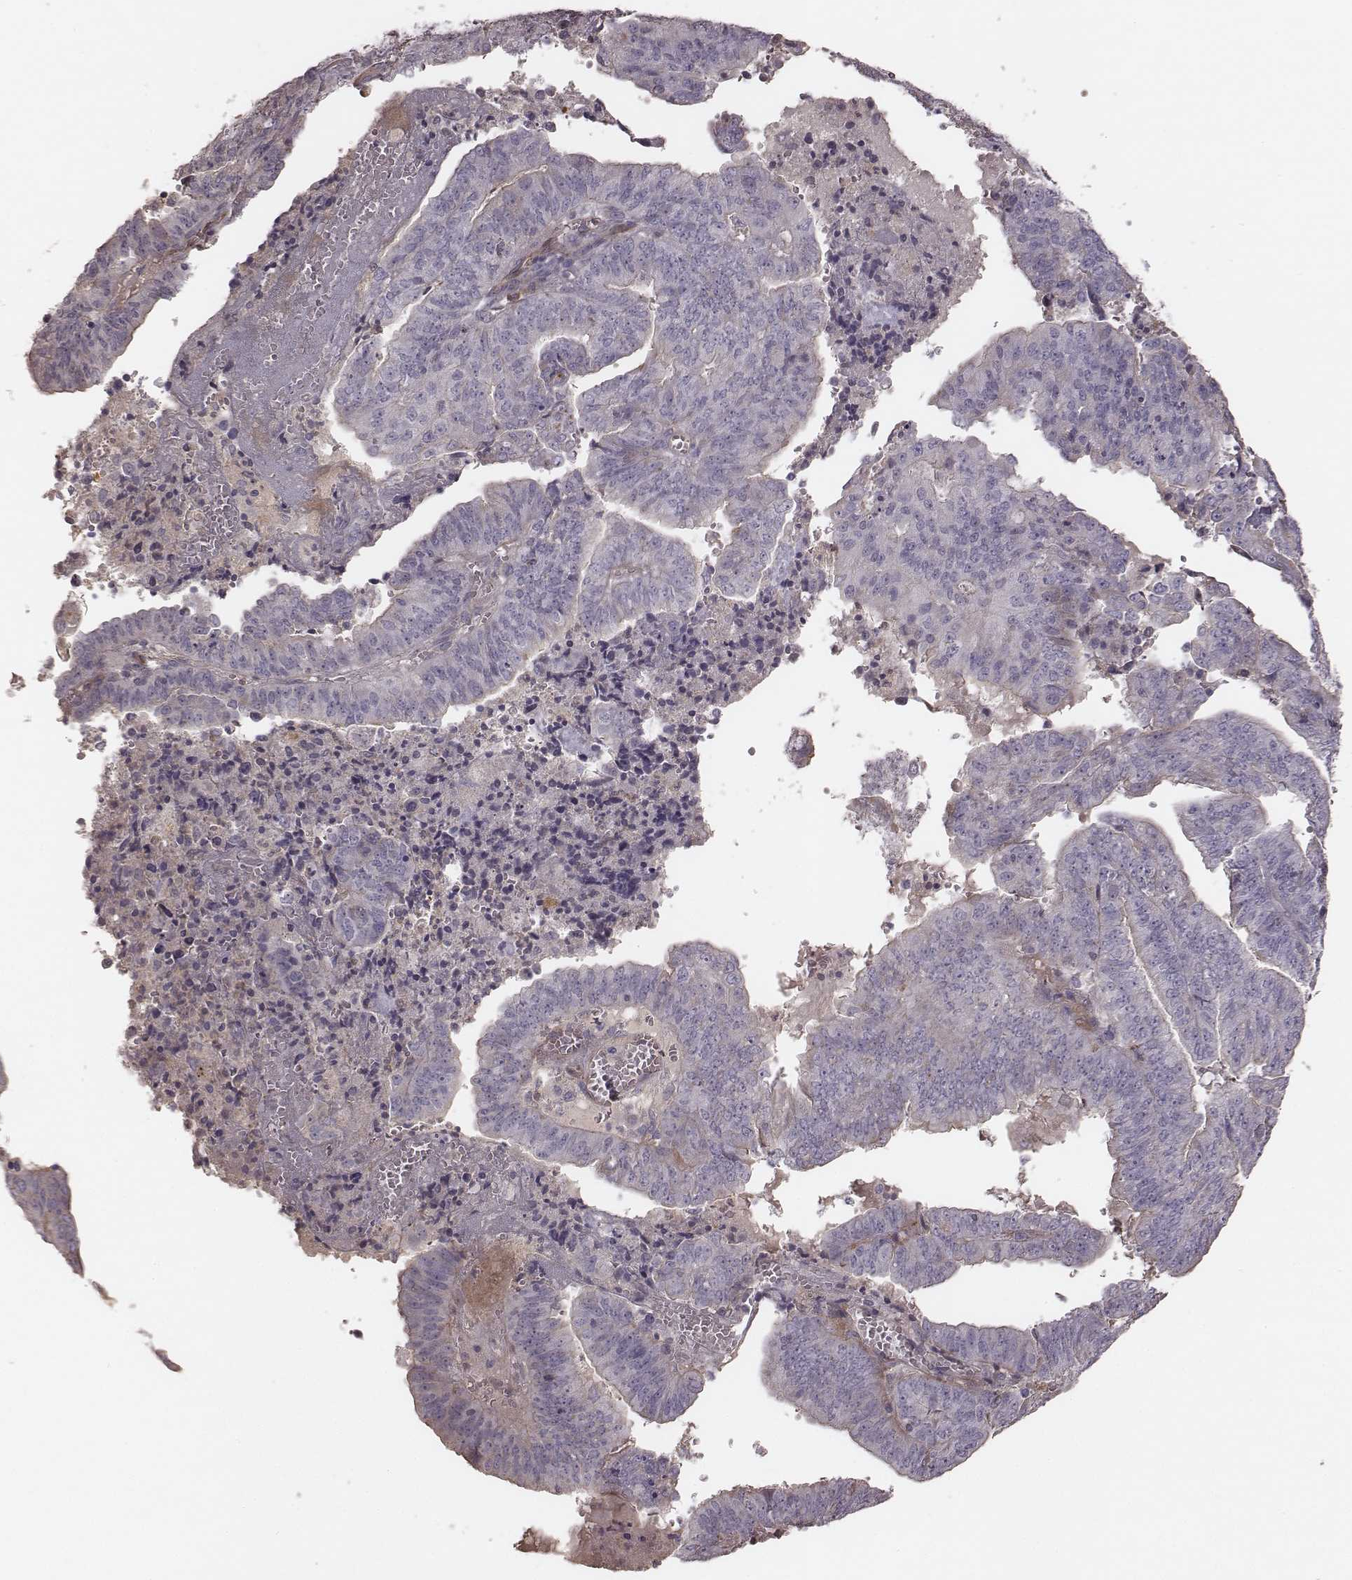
{"staining": {"intensity": "negative", "quantity": "none", "location": "none"}, "tissue": "endometrial cancer", "cell_type": "Tumor cells", "image_type": "cancer", "snomed": [{"axis": "morphology", "description": "Adenocarcinoma, NOS"}, {"axis": "topography", "description": "Endometrium"}], "caption": "There is no significant staining in tumor cells of endometrial adenocarcinoma.", "gene": "OTOGL", "patient": {"sex": "female", "age": 82}}